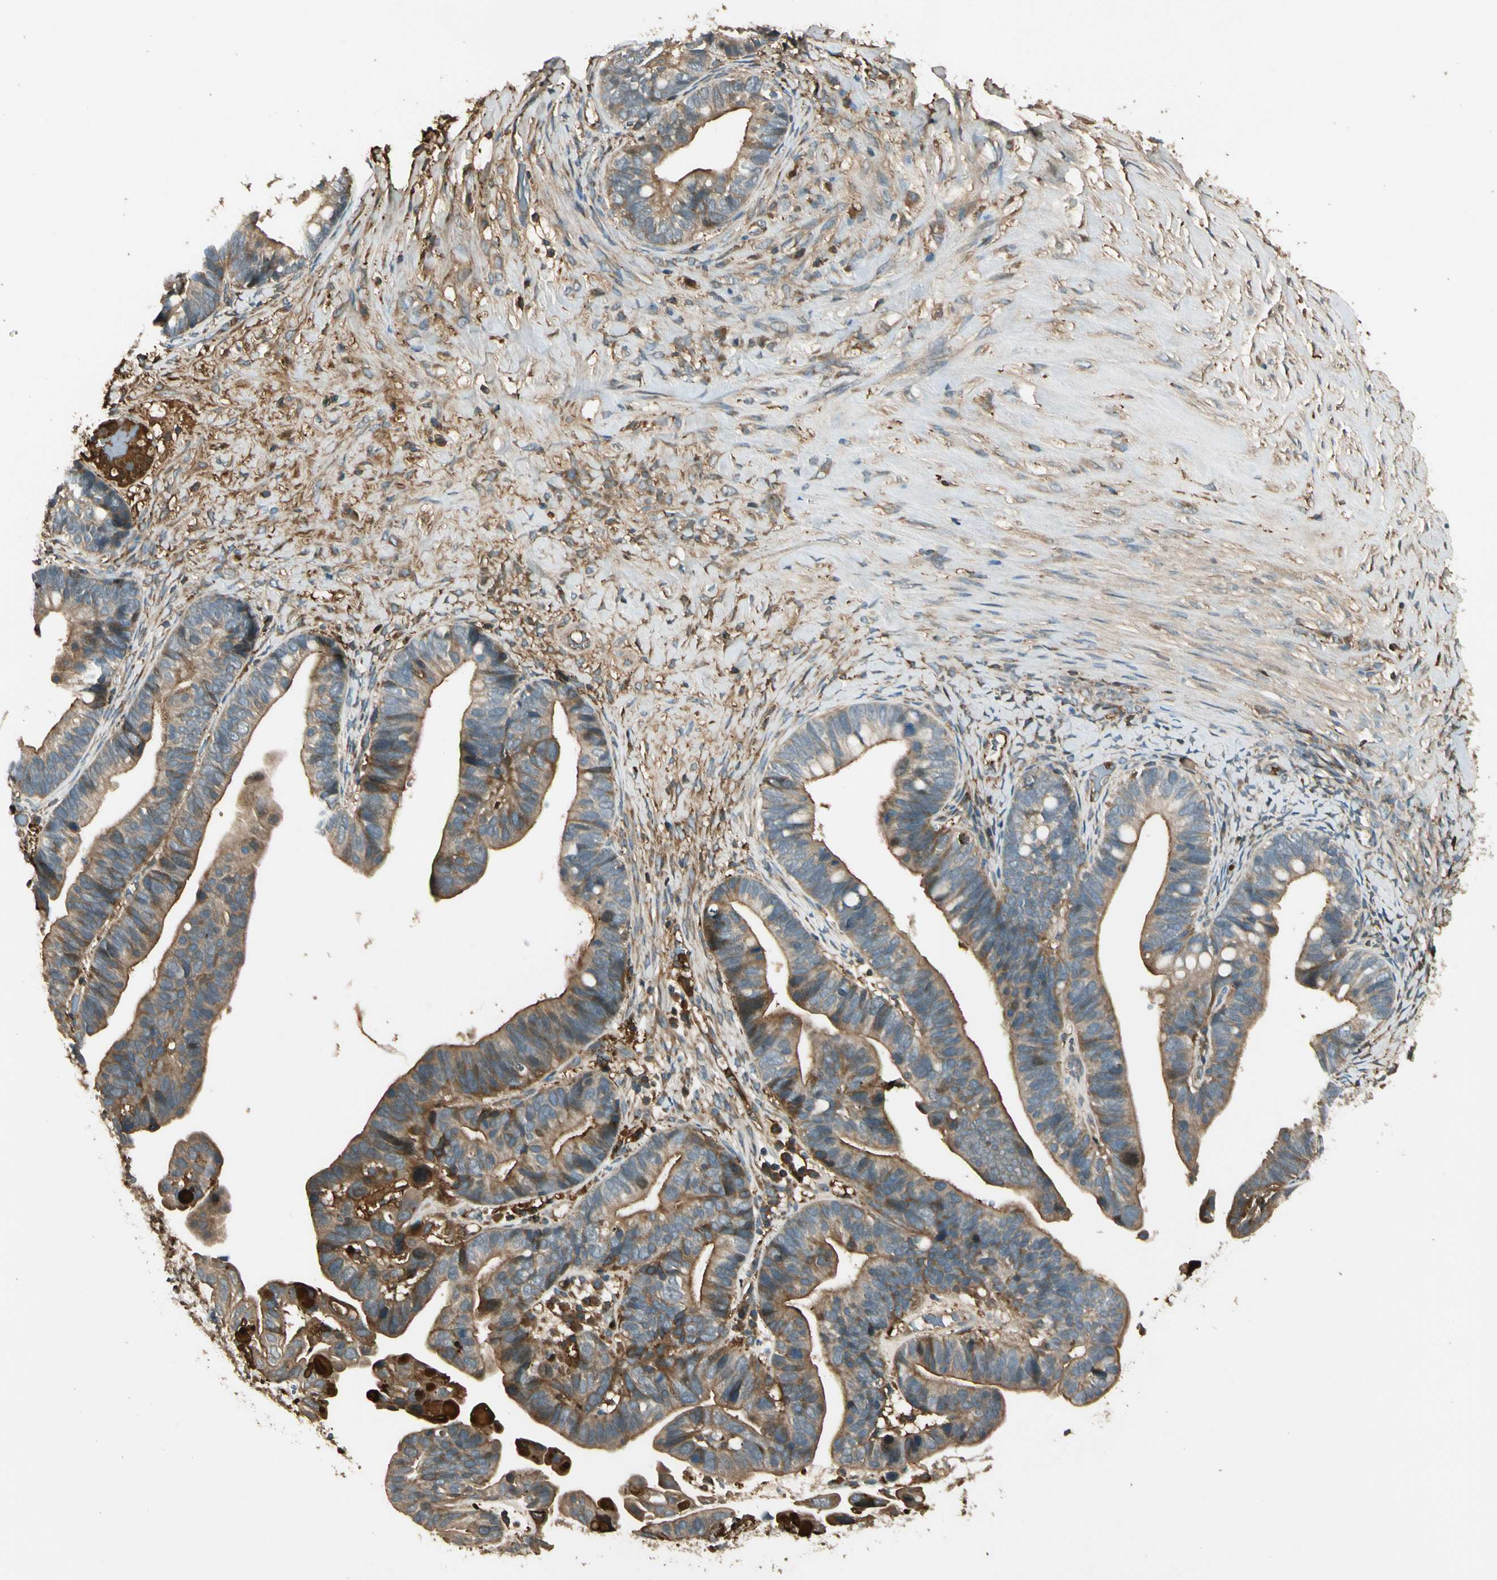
{"staining": {"intensity": "moderate", "quantity": ">75%", "location": "cytoplasmic/membranous"}, "tissue": "ovarian cancer", "cell_type": "Tumor cells", "image_type": "cancer", "snomed": [{"axis": "morphology", "description": "Cystadenocarcinoma, serous, NOS"}, {"axis": "topography", "description": "Ovary"}], "caption": "DAB immunohistochemical staining of ovarian cancer exhibits moderate cytoplasmic/membranous protein positivity in about >75% of tumor cells. (DAB = brown stain, brightfield microscopy at high magnification).", "gene": "STX11", "patient": {"sex": "female", "age": 56}}